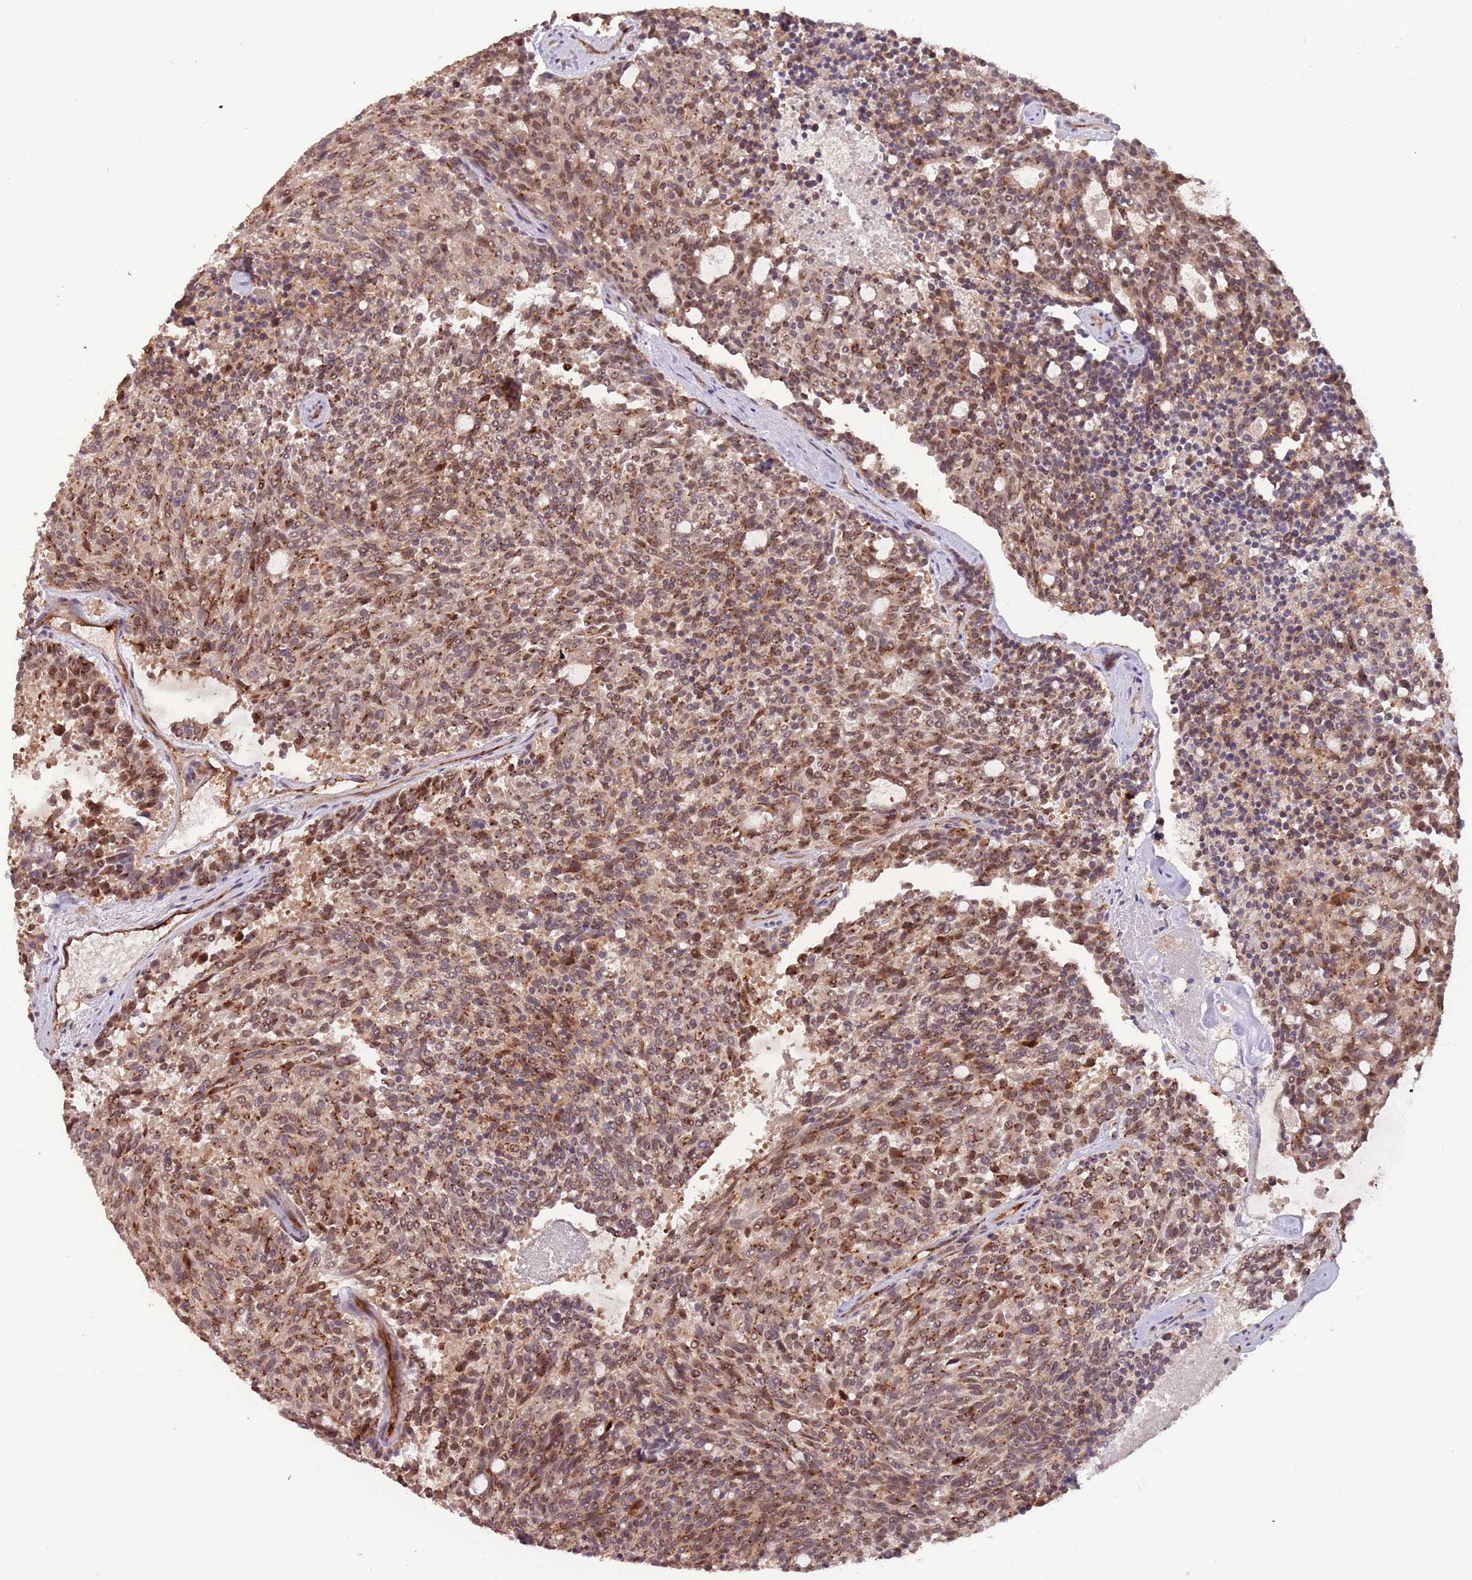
{"staining": {"intensity": "moderate", "quantity": ">75%", "location": "cytoplasmic/membranous,nuclear"}, "tissue": "carcinoid", "cell_type": "Tumor cells", "image_type": "cancer", "snomed": [{"axis": "morphology", "description": "Carcinoid, malignant, NOS"}, {"axis": "topography", "description": "Pancreas"}], "caption": "Carcinoid (malignant) tissue reveals moderate cytoplasmic/membranous and nuclear positivity in about >75% of tumor cells", "gene": "ZBTB5", "patient": {"sex": "female", "age": 54}}